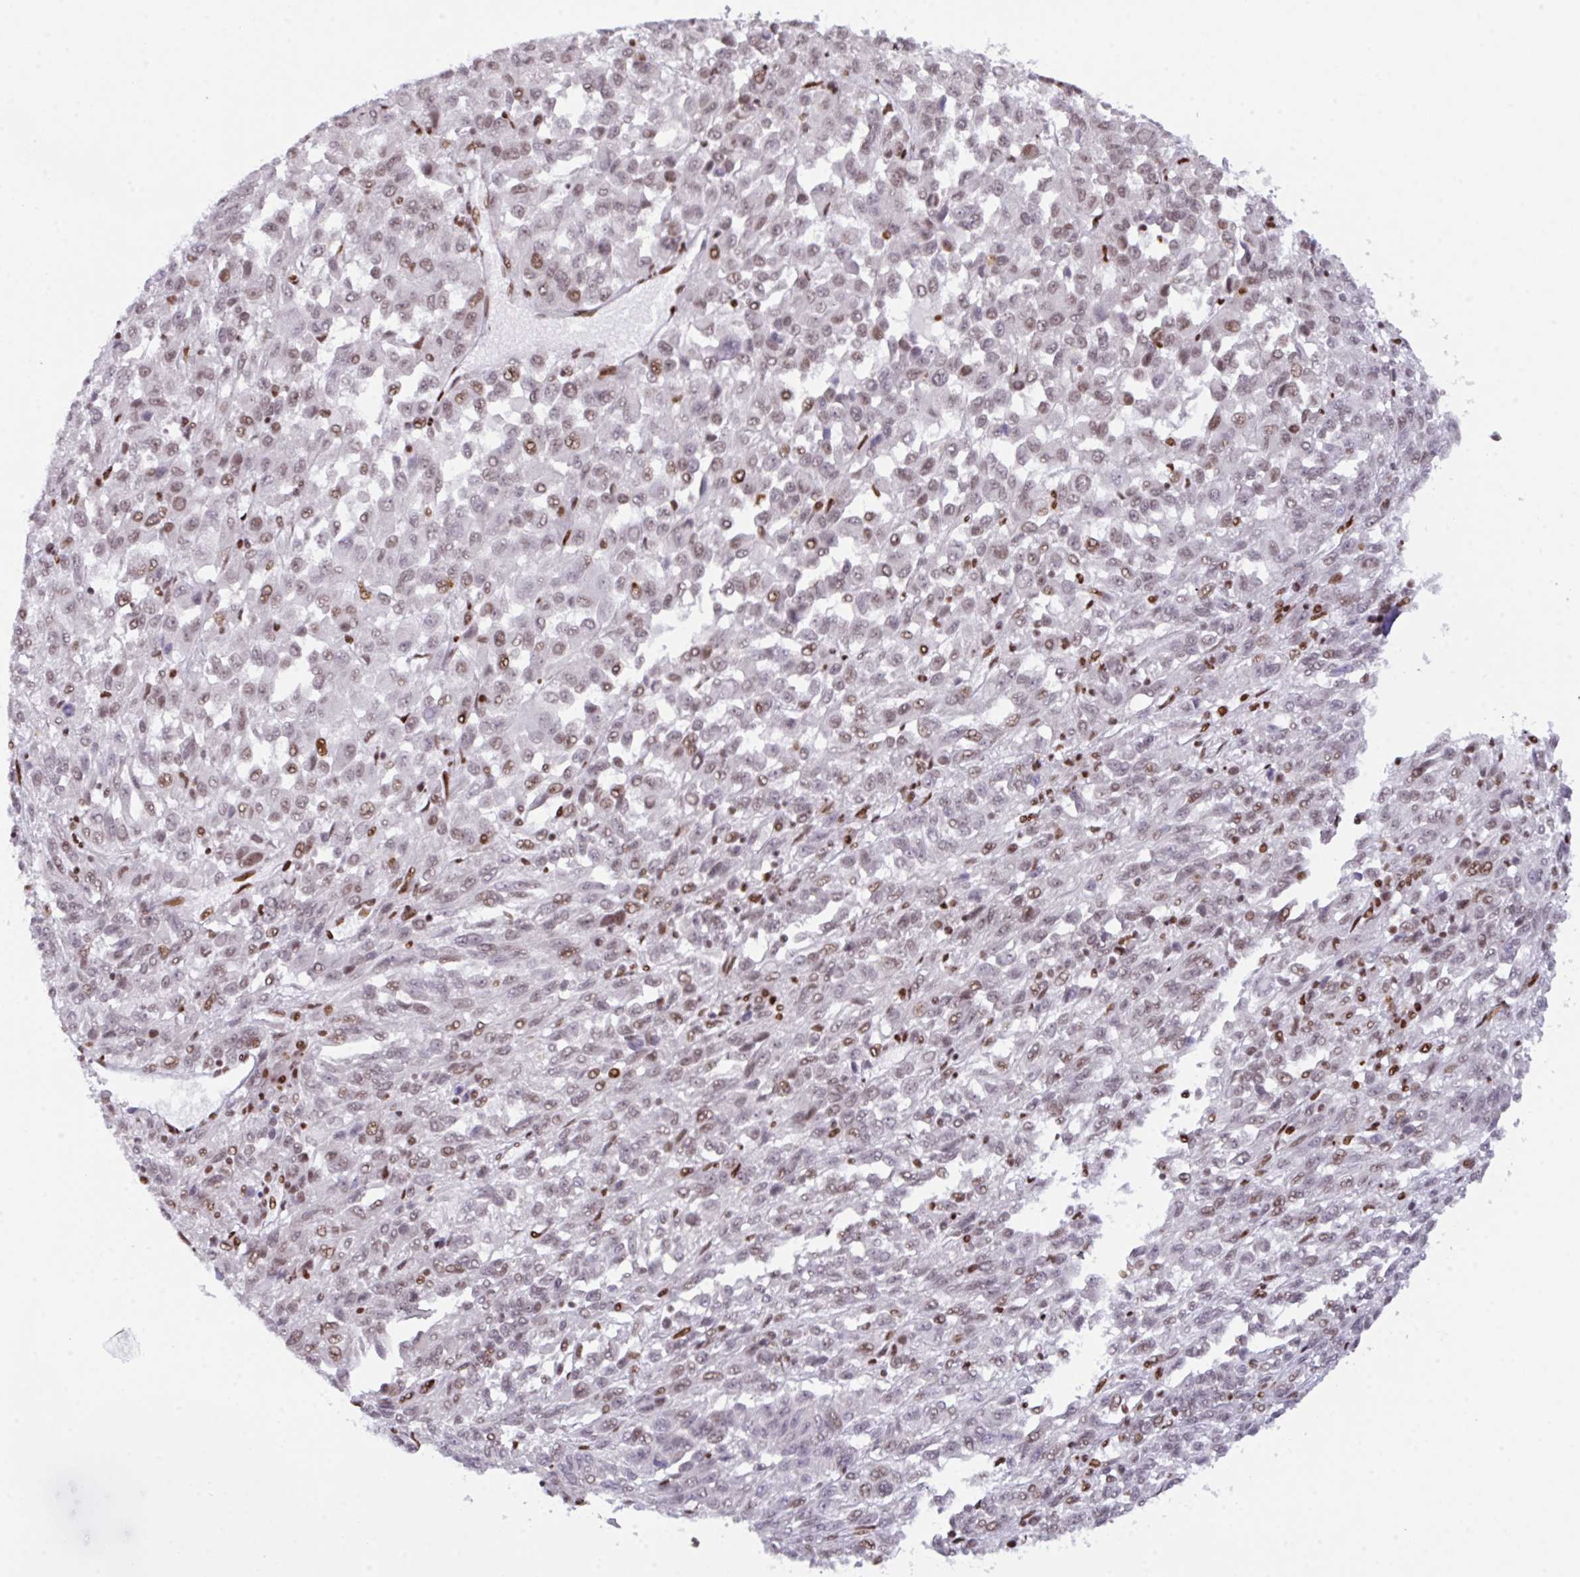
{"staining": {"intensity": "weak", "quantity": ">75%", "location": "nuclear"}, "tissue": "melanoma", "cell_type": "Tumor cells", "image_type": "cancer", "snomed": [{"axis": "morphology", "description": "Malignant melanoma, Metastatic site"}, {"axis": "topography", "description": "Lung"}], "caption": "Protein expression analysis of human melanoma reveals weak nuclear positivity in about >75% of tumor cells.", "gene": "CLP1", "patient": {"sex": "male", "age": 64}}